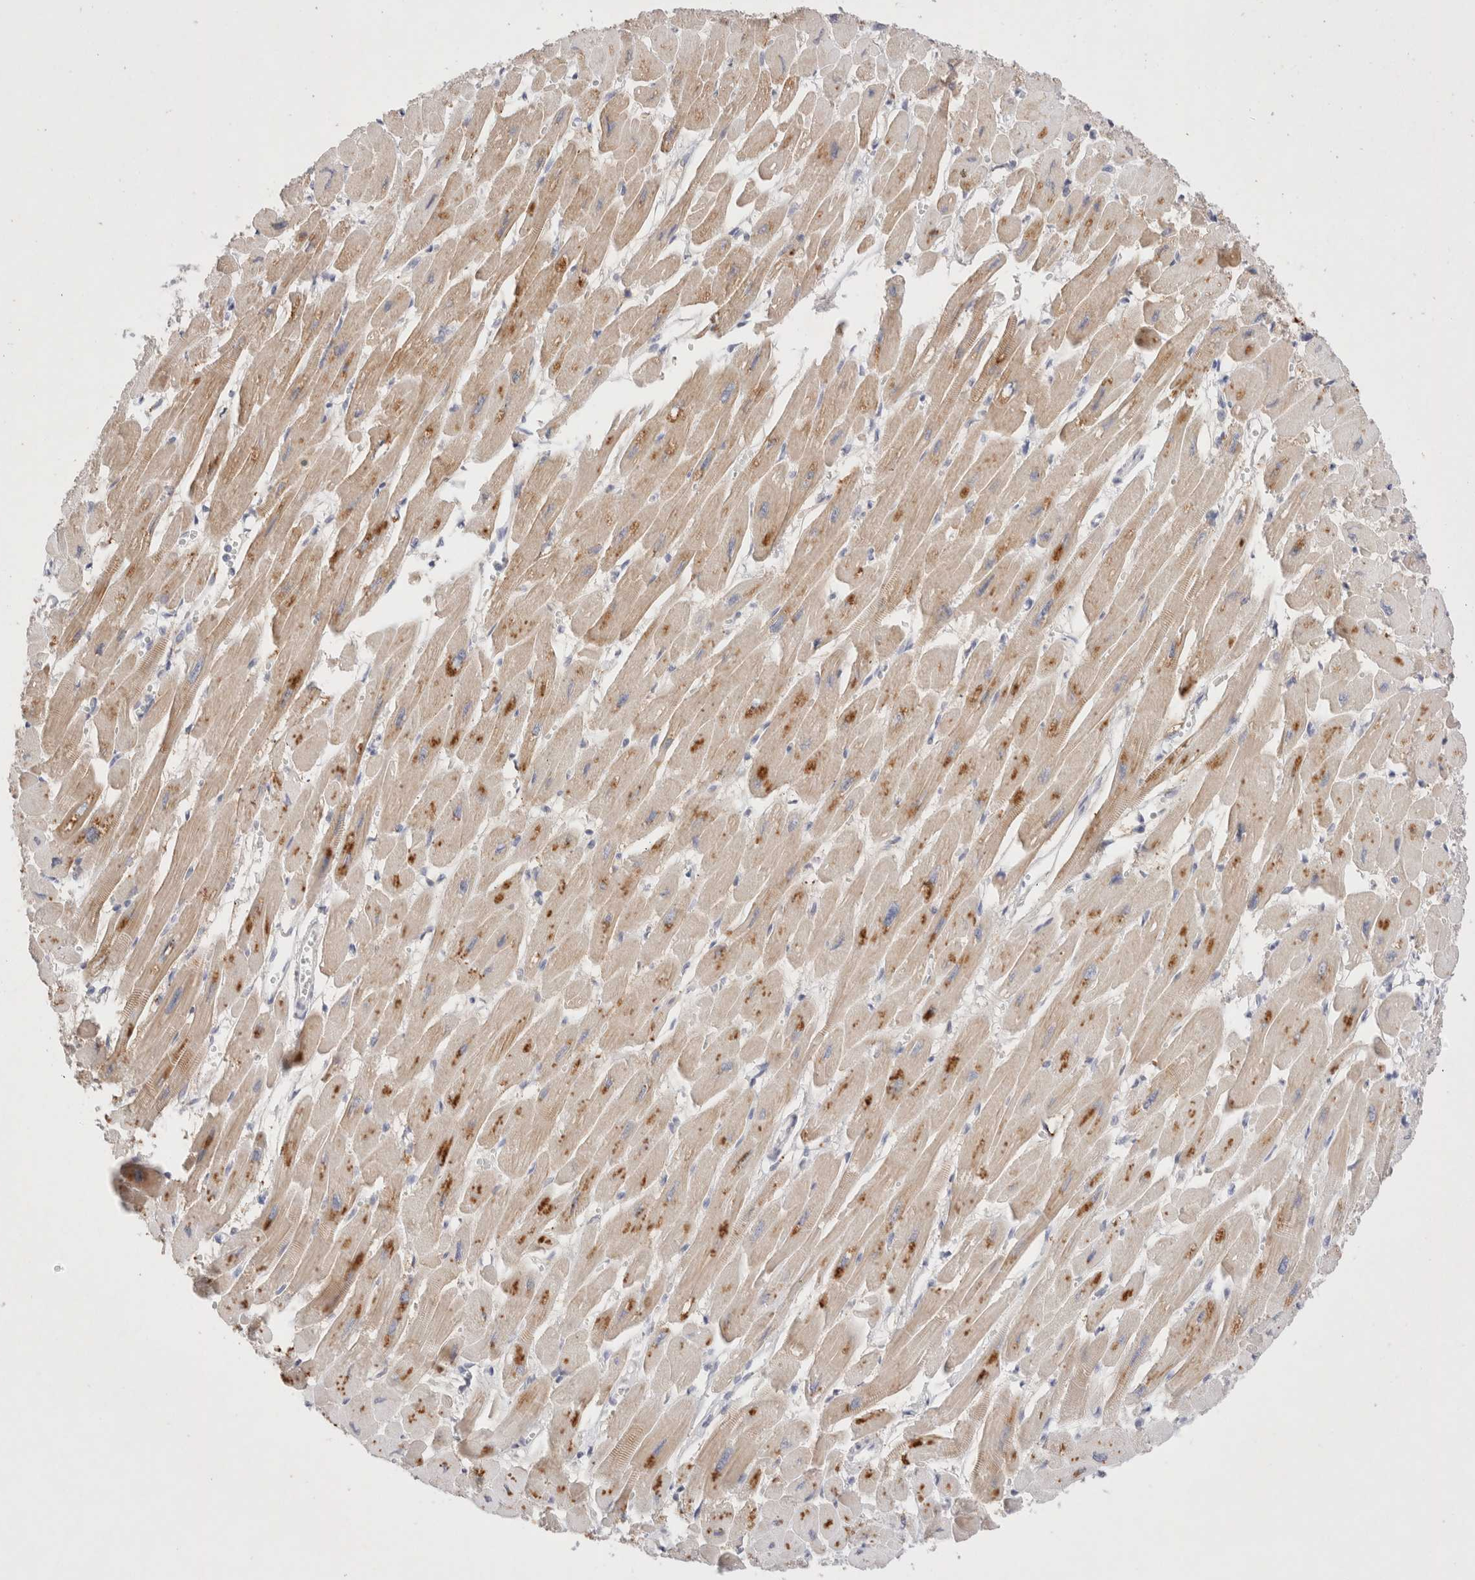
{"staining": {"intensity": "moderate", "quantity": ">75%", "location": "cytoplasmic/membranous"}, "tissue": "heart muscle", "cell_type": "Cardiomyocytes", "image_type": "normal", "snomed": [{"axis": "morphology", "description": "Normal tissue, NOS"}, {"axis": "topography", "description": "Heart"}], "caption": "Human heart muscle stained with a brown dye exhibits moderate cytoplasmic/membranous positive staining in about >75% of cardiomyocytes.", "gene": "EPCAM", "patient": {"sex": "female", "age": 54}}